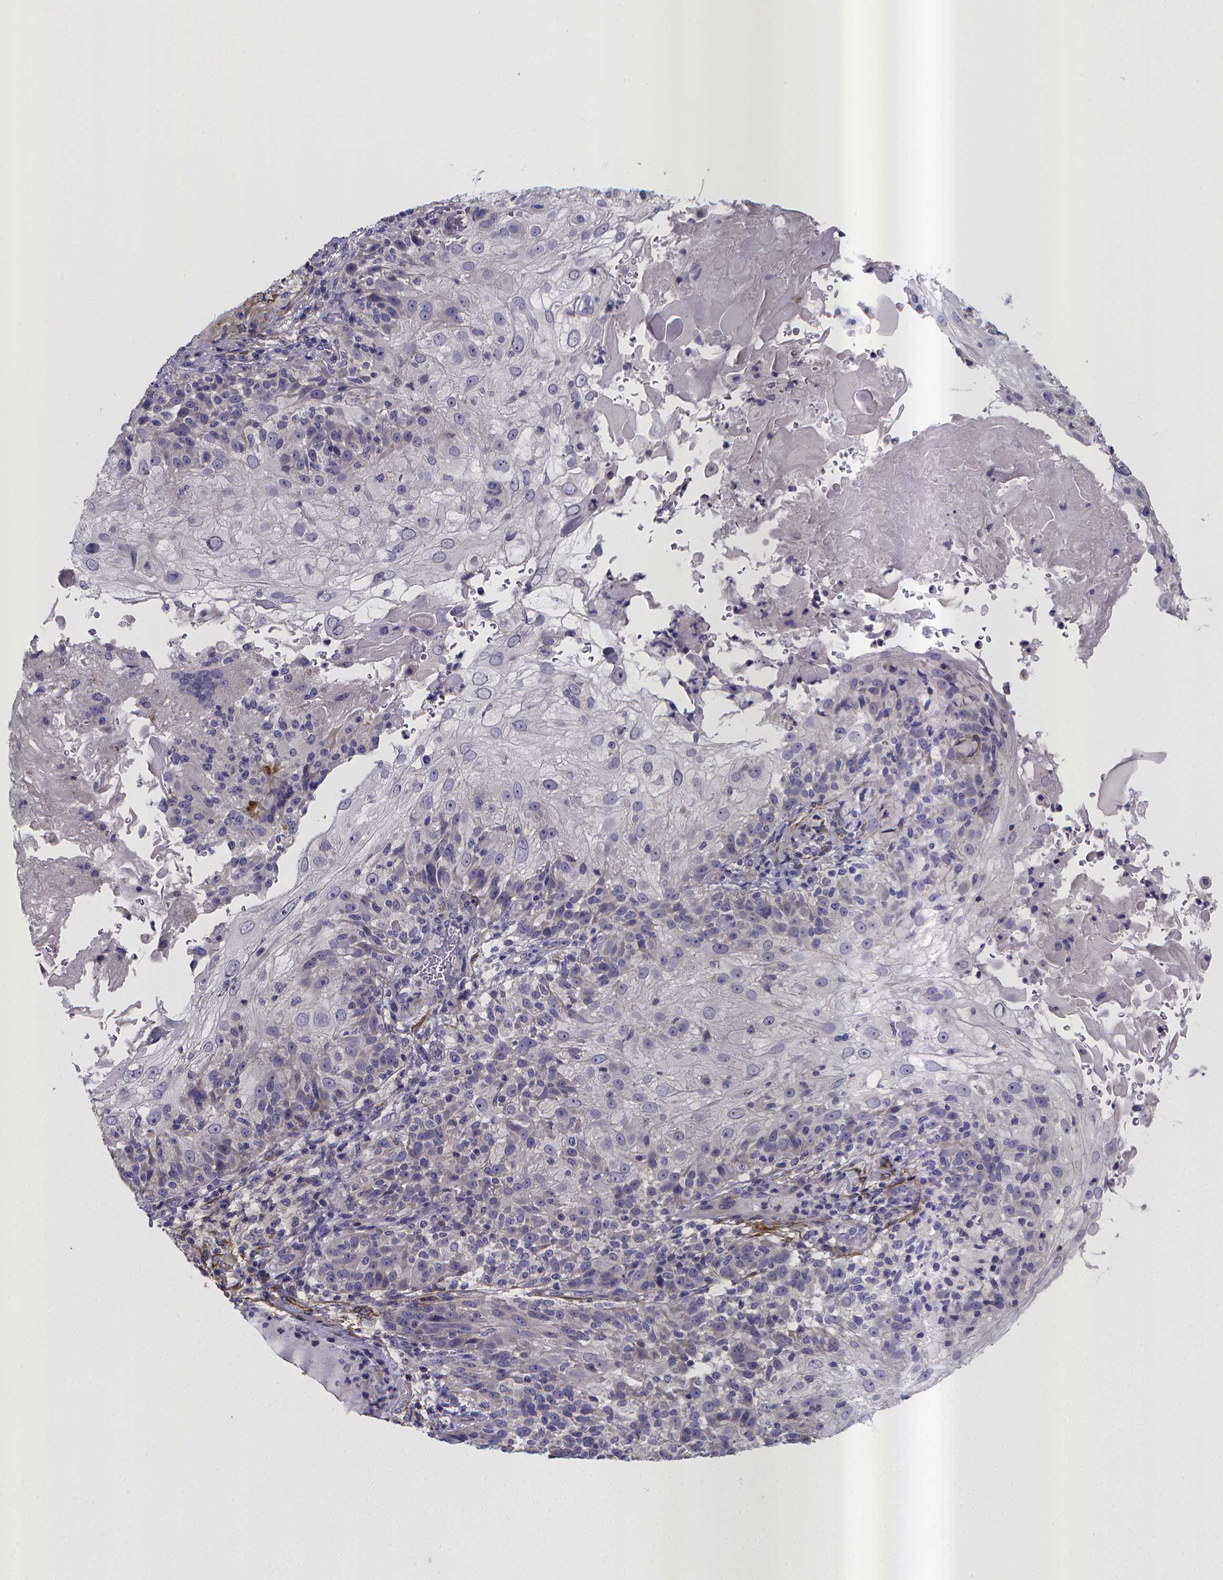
{"staining": {"intensity": "negative", "quantity": "none", "location": "none"}, "tissue": "skin cancer", "cell_type": "Tumor cells", "image_type": "cancer", "snomed": [{"axis": "morphology", "description": "Normal tissue, NOS"}, {"axis": "morphology", "description": "Squamous cell carcinoma, NOS"}, {"axis": "topography", "description": "Skin"}], "caption": "Skin squamous cell carcinoma stained for a protein using immunohistochemistry (IHC) displays no staining tumor cells.", "gene": "RERG", "patient": {"sex": "female", "age": 83}}